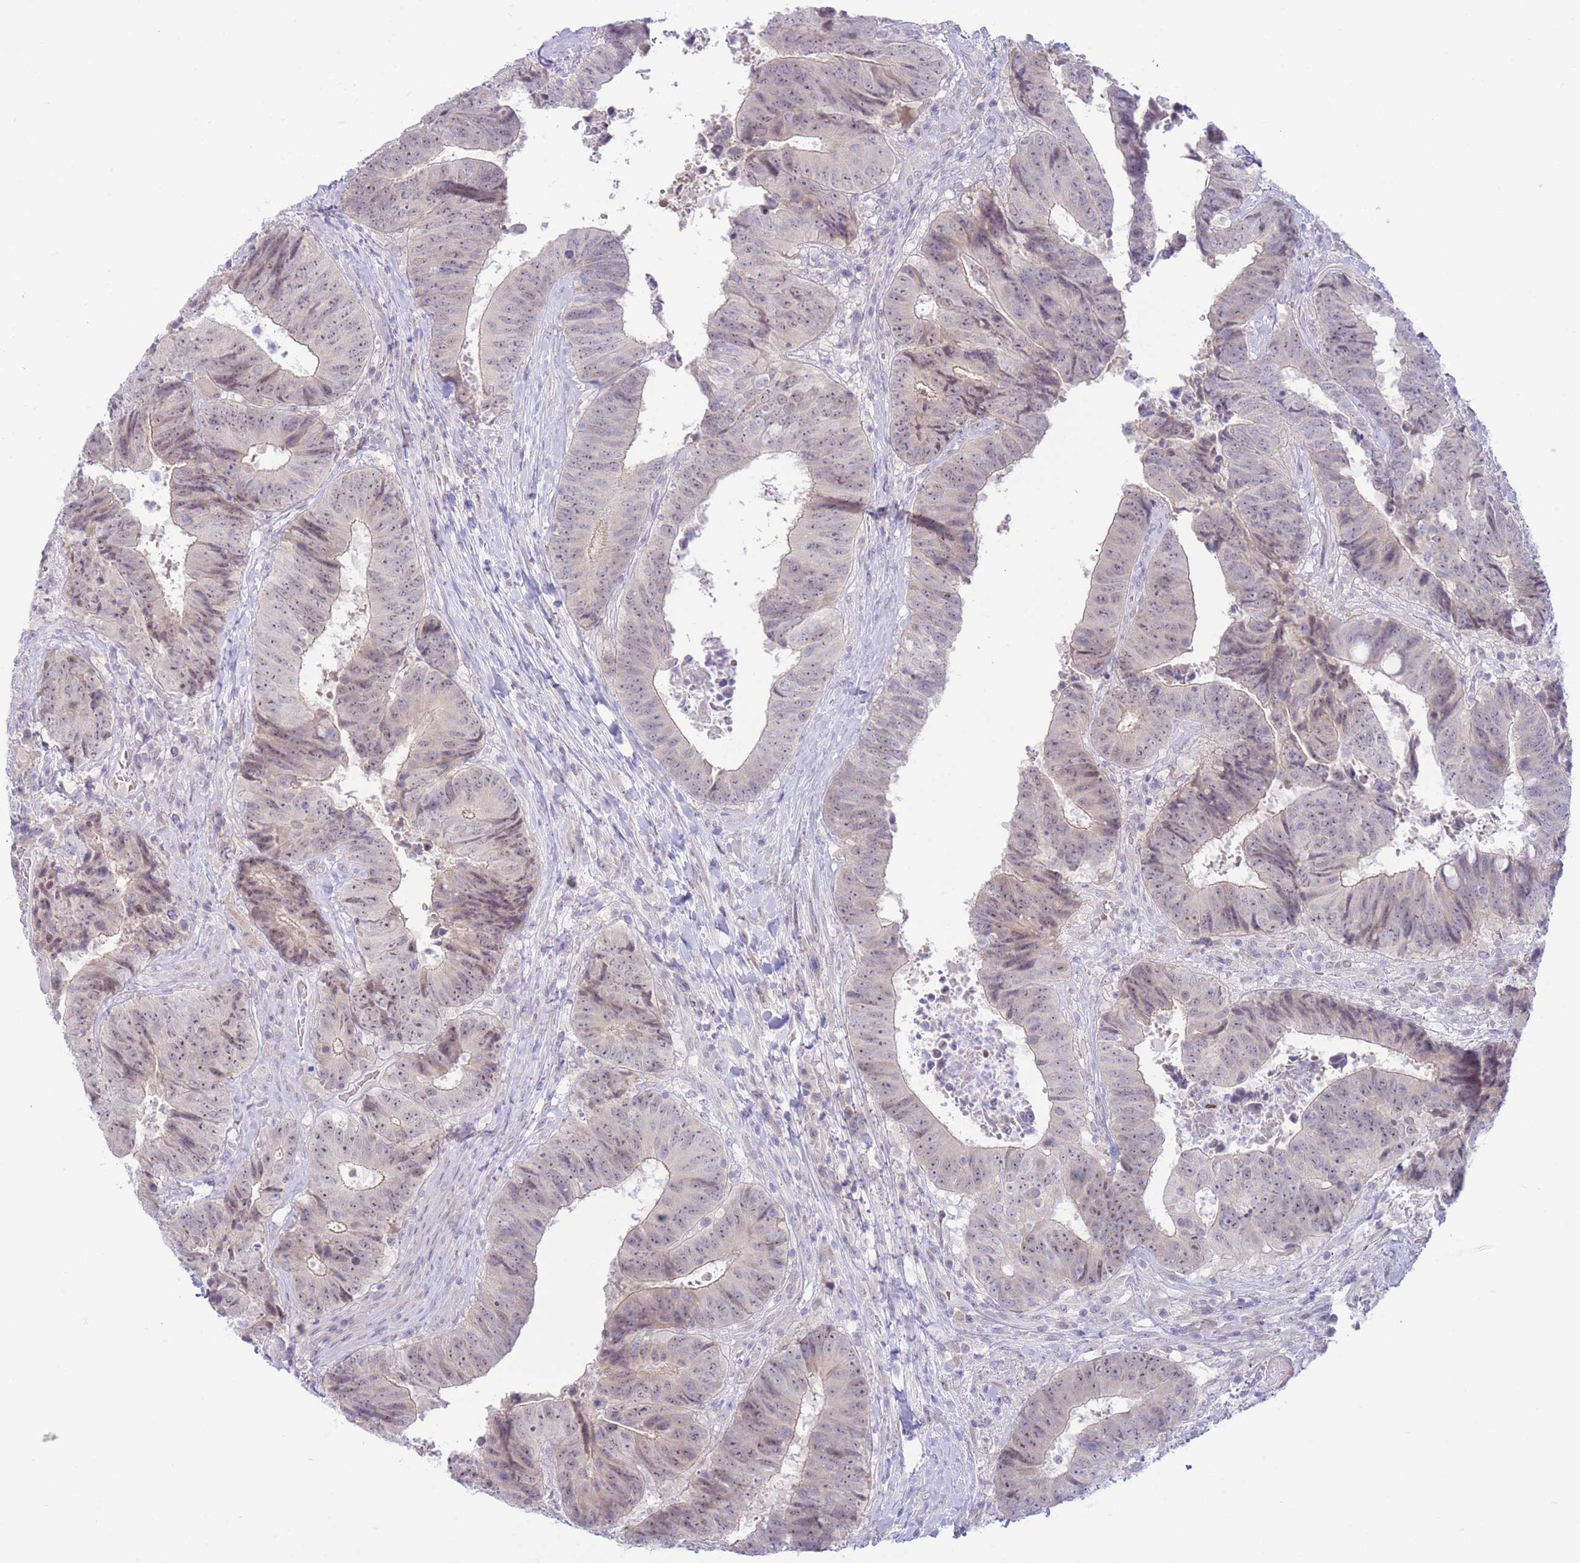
{"staining": {"intensity": "weak", "quantity": "25%-75%", "location": "nuclear"}, "tissue": "colorectal cancer", "cell_type": "Tumor cells", "image_type": "cancer", "snomed": [{"axis": "morphology", "description": "Adenocarcinoma, NOS"}, {"axis": "topography", "description": "Rectum"}], "caption": "The immunohistochemical stain highlights weak nuclear staining in tumor cells of colorectal cancer tissue. (brown staining indicates protein expression, while blue staining denotes nuclei).", "gene": "FBXO46", "patient": {"sex": "male", "age": 72}}